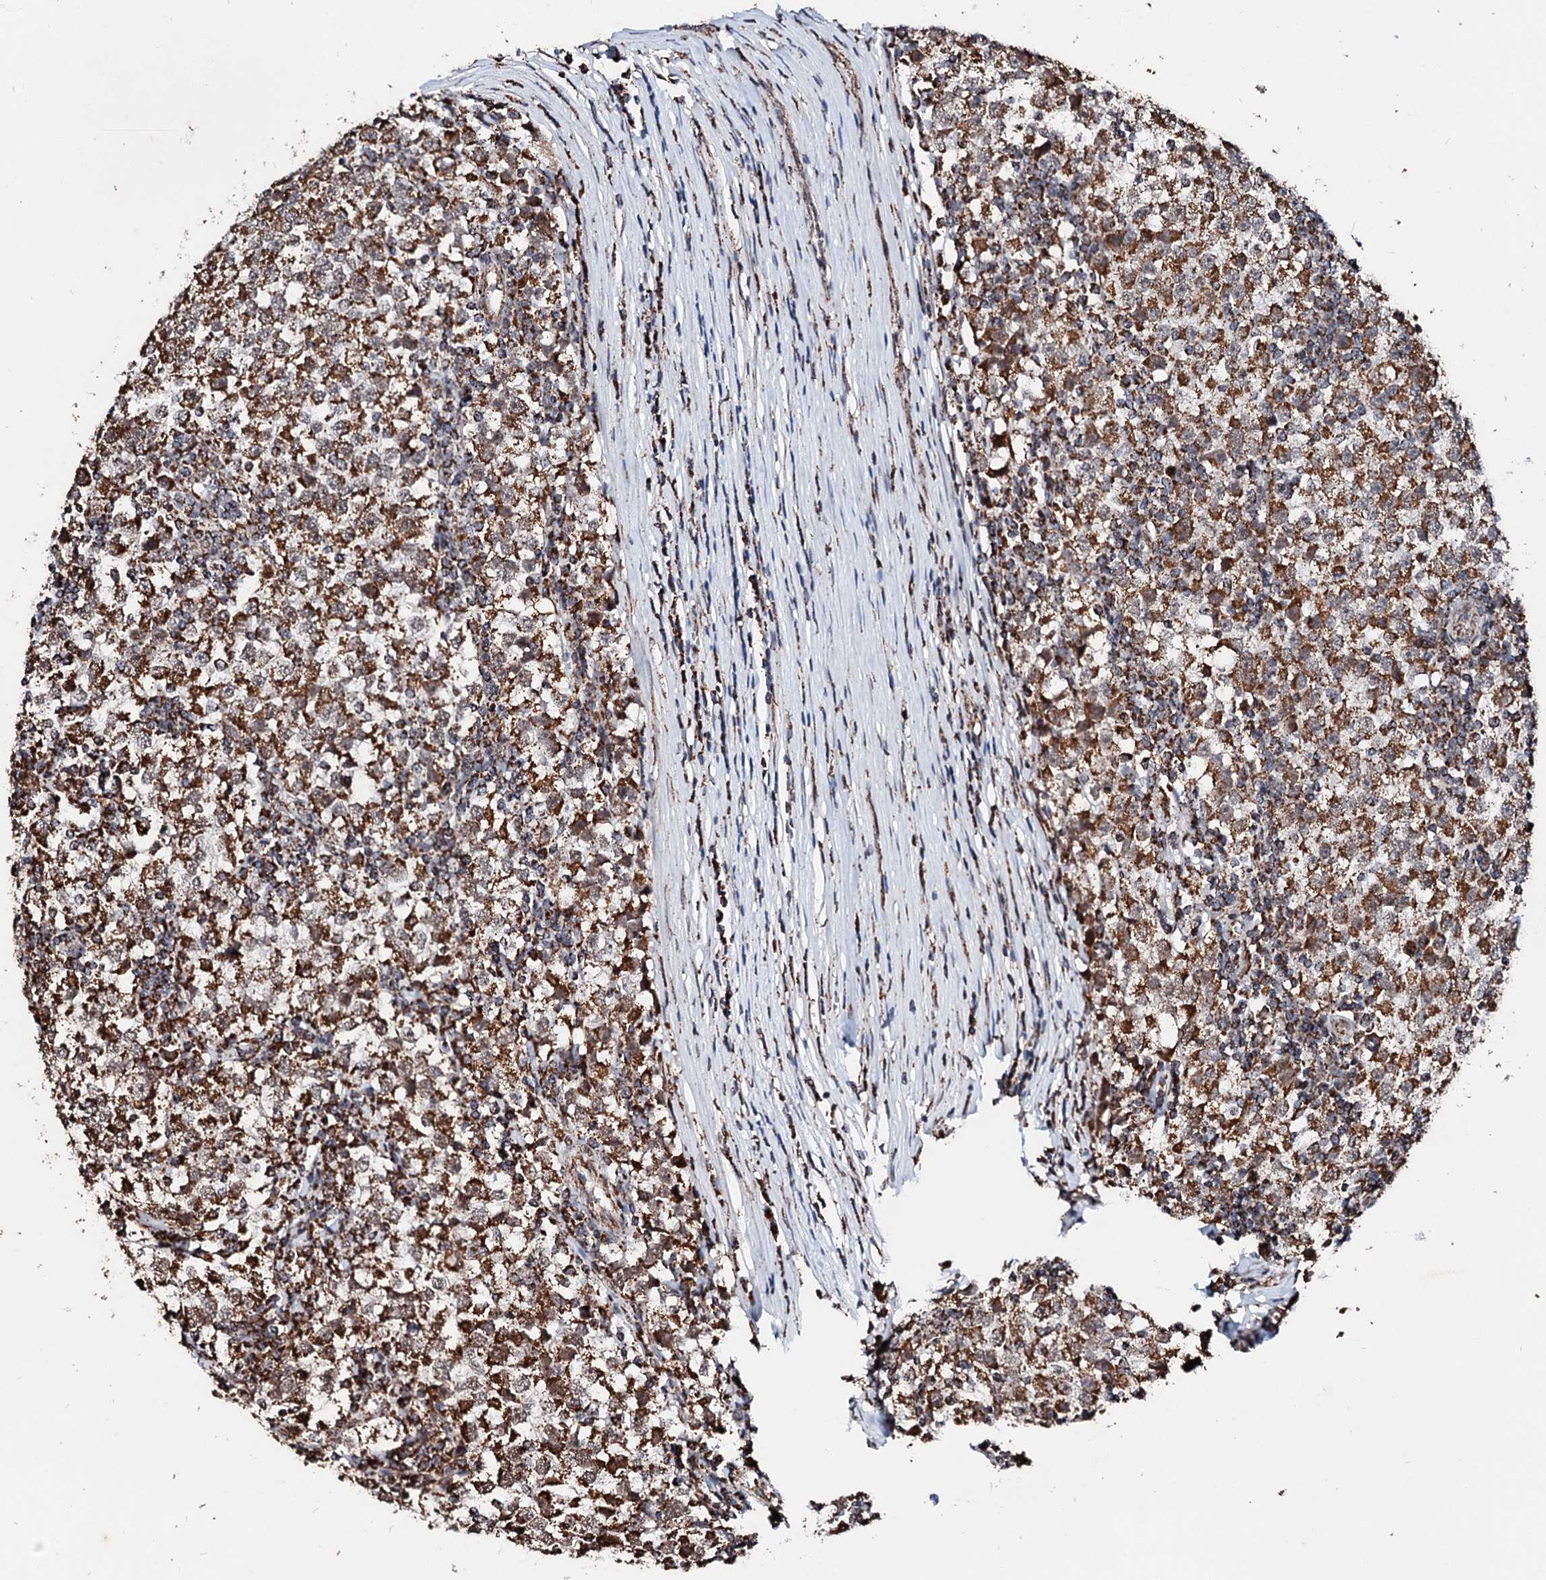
{"staining": {"intensity": "moderate", "quantity": ">75%", "location": "cytoplasmic/membranous"}, "tissue": "testis cancer", "cell_type": "Tumor cells", "image_type": "cancer", "snomed": [{"axis": "morphology", "description": "Seminoma, NOS"}, {"axis": "topography", "description": "Testis"}], "caption": "Immunohistochemical staining of seminoma (testis) reveals medium levels of moderate cytoplasmic/membranous protein positivity in approximately >75% of tumor cells.", "gene": "SECISBP2L", "patient": {"sex": "male", "age": 65}}